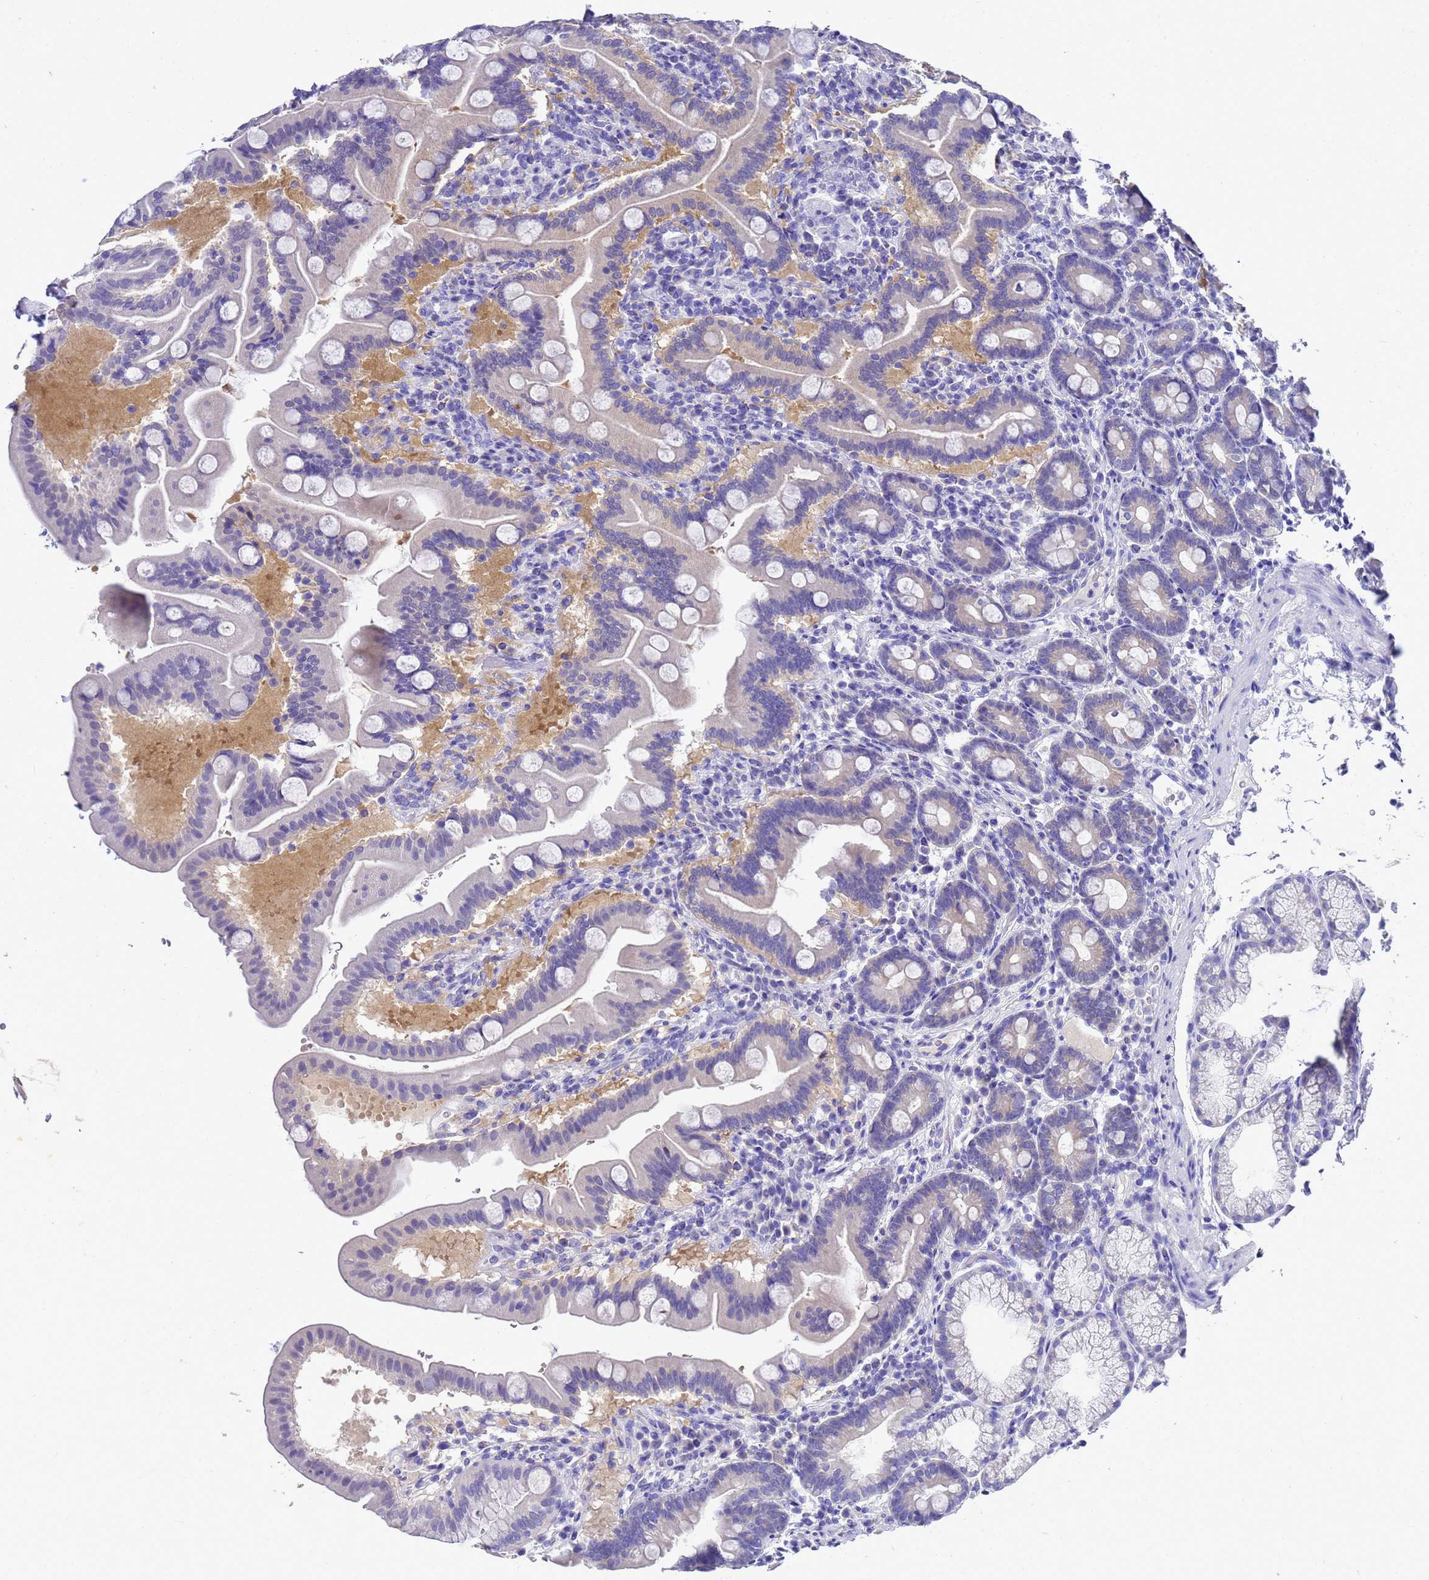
{"staining": {"intensity": "negative", "quantity": "none", "location": "none"}, "tissue": "duodenum", "cell_type": "Glandular cells", "image_type": "normal", "snomed": [{"axis": "morphology", "description": "Normal tissue, NOS"}, {"axis": "topography", "description": "Duodenum"}], "caption": "Glandular cells are negative for protein expression in benign human duodenum. (Stains: DAB IHC with hematoxylin counter stain, Microscopy: brightfield microscopy at high magnification).", "gene": "MS4A13", "patient": {"sex": "male", "age": 54}}